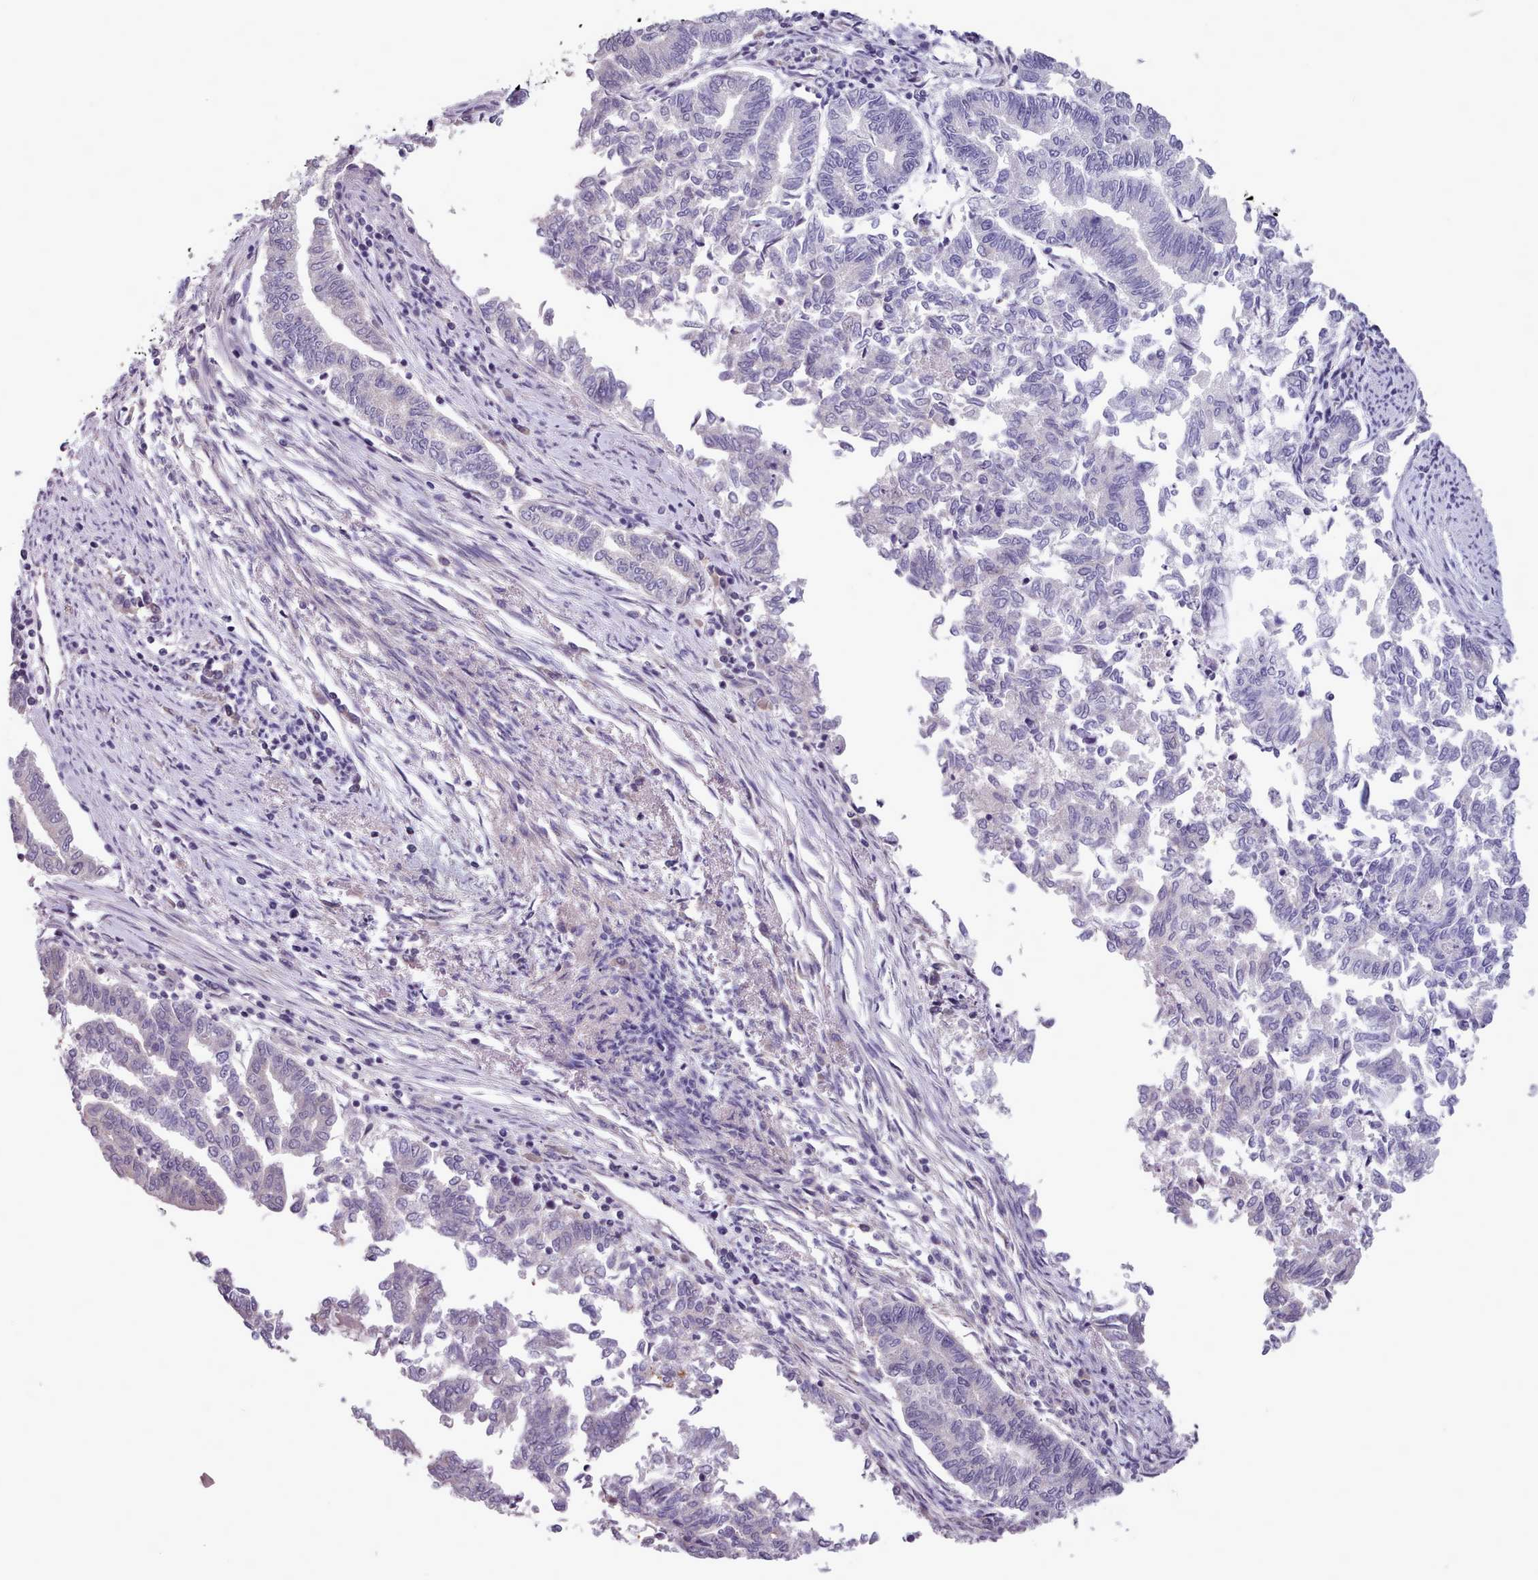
{"staining": {"intensity": "negative", "quantity": "none", "location": "none"}, "tissue": "endometrial cancer", "cell_type": "Tumor cells", "image_type": "cancer", "snomed": [{"axis": "morphology", "description": "Adenocarcinoma, NOS"}, {"axis": "topography", "description": "Endometrium"}], "caption": "High magnification brightfield microscopy of endometrial cancer stained with DAB (3,3'-diaminobenzidine) (brown) and counterstained with hematoxylin (blue): tumor cells show no significant staining.", "gene": "KCTD16", "patient": {"sex": "female", "age": 79}}